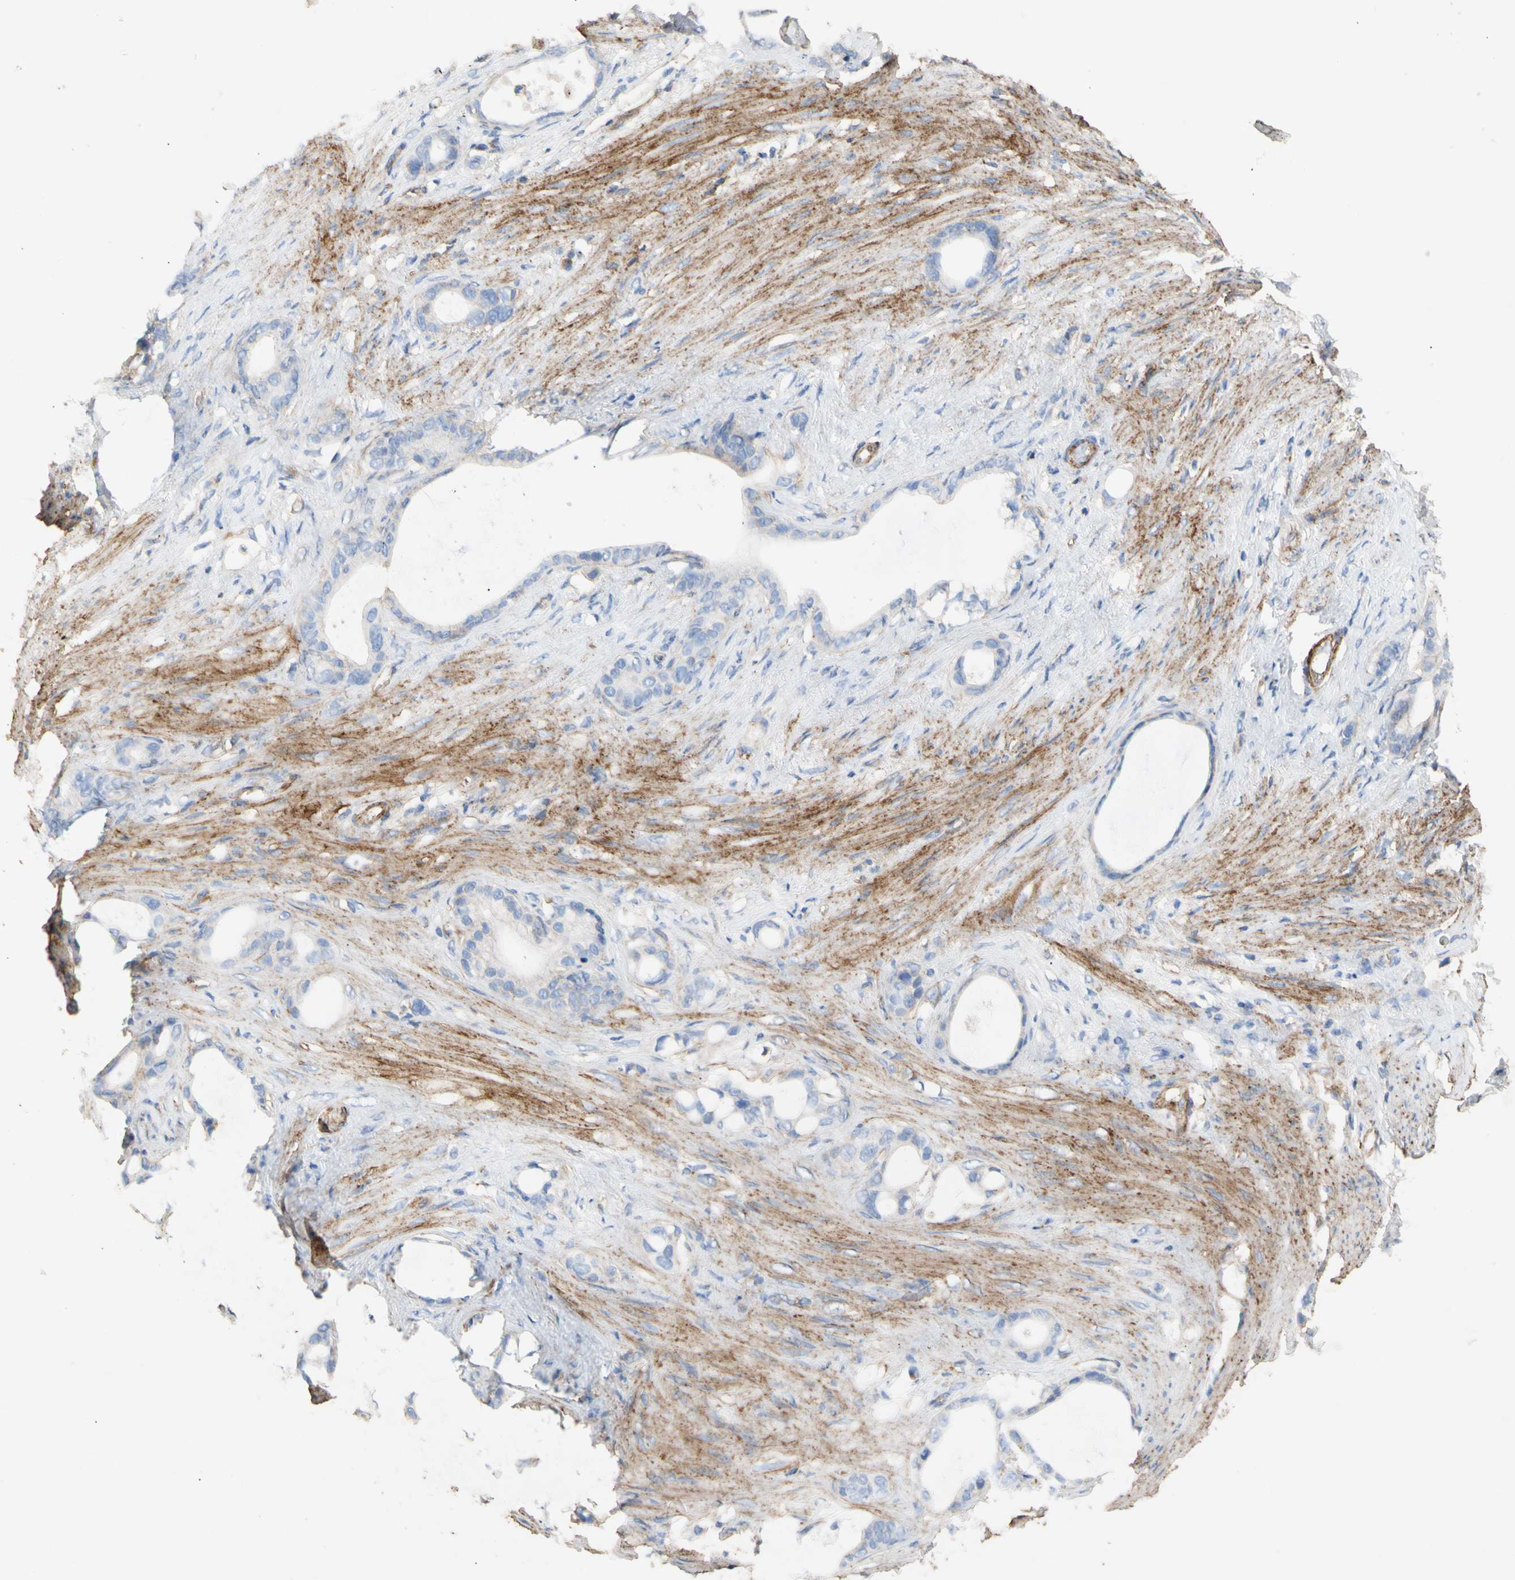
{"staining": {"intensity": "negative", "quantity": "none", "location": "none"}, "tissue": "stomach cancer", "cell_type": "Tumor cells", "image_type": "cancer", "snomed": [{"axis": "morphology", "description": "Adenocarcinoma, NOS"}, {"axis": "topography", "description": "Stomach"}], "caption": "Protein analysis of stomach cancer (adenocarcinoma) shows no significant staining in tumor cells. (Stains: DAB (3,3'-diaminobenzidine) immunohistochemistry (IHC) with hematoxylin counter stain, Microscopy: brightfield microscopy at high magnification).", "gene": "ATP2A3", "patient": {"sex": "female", "age": 75}}